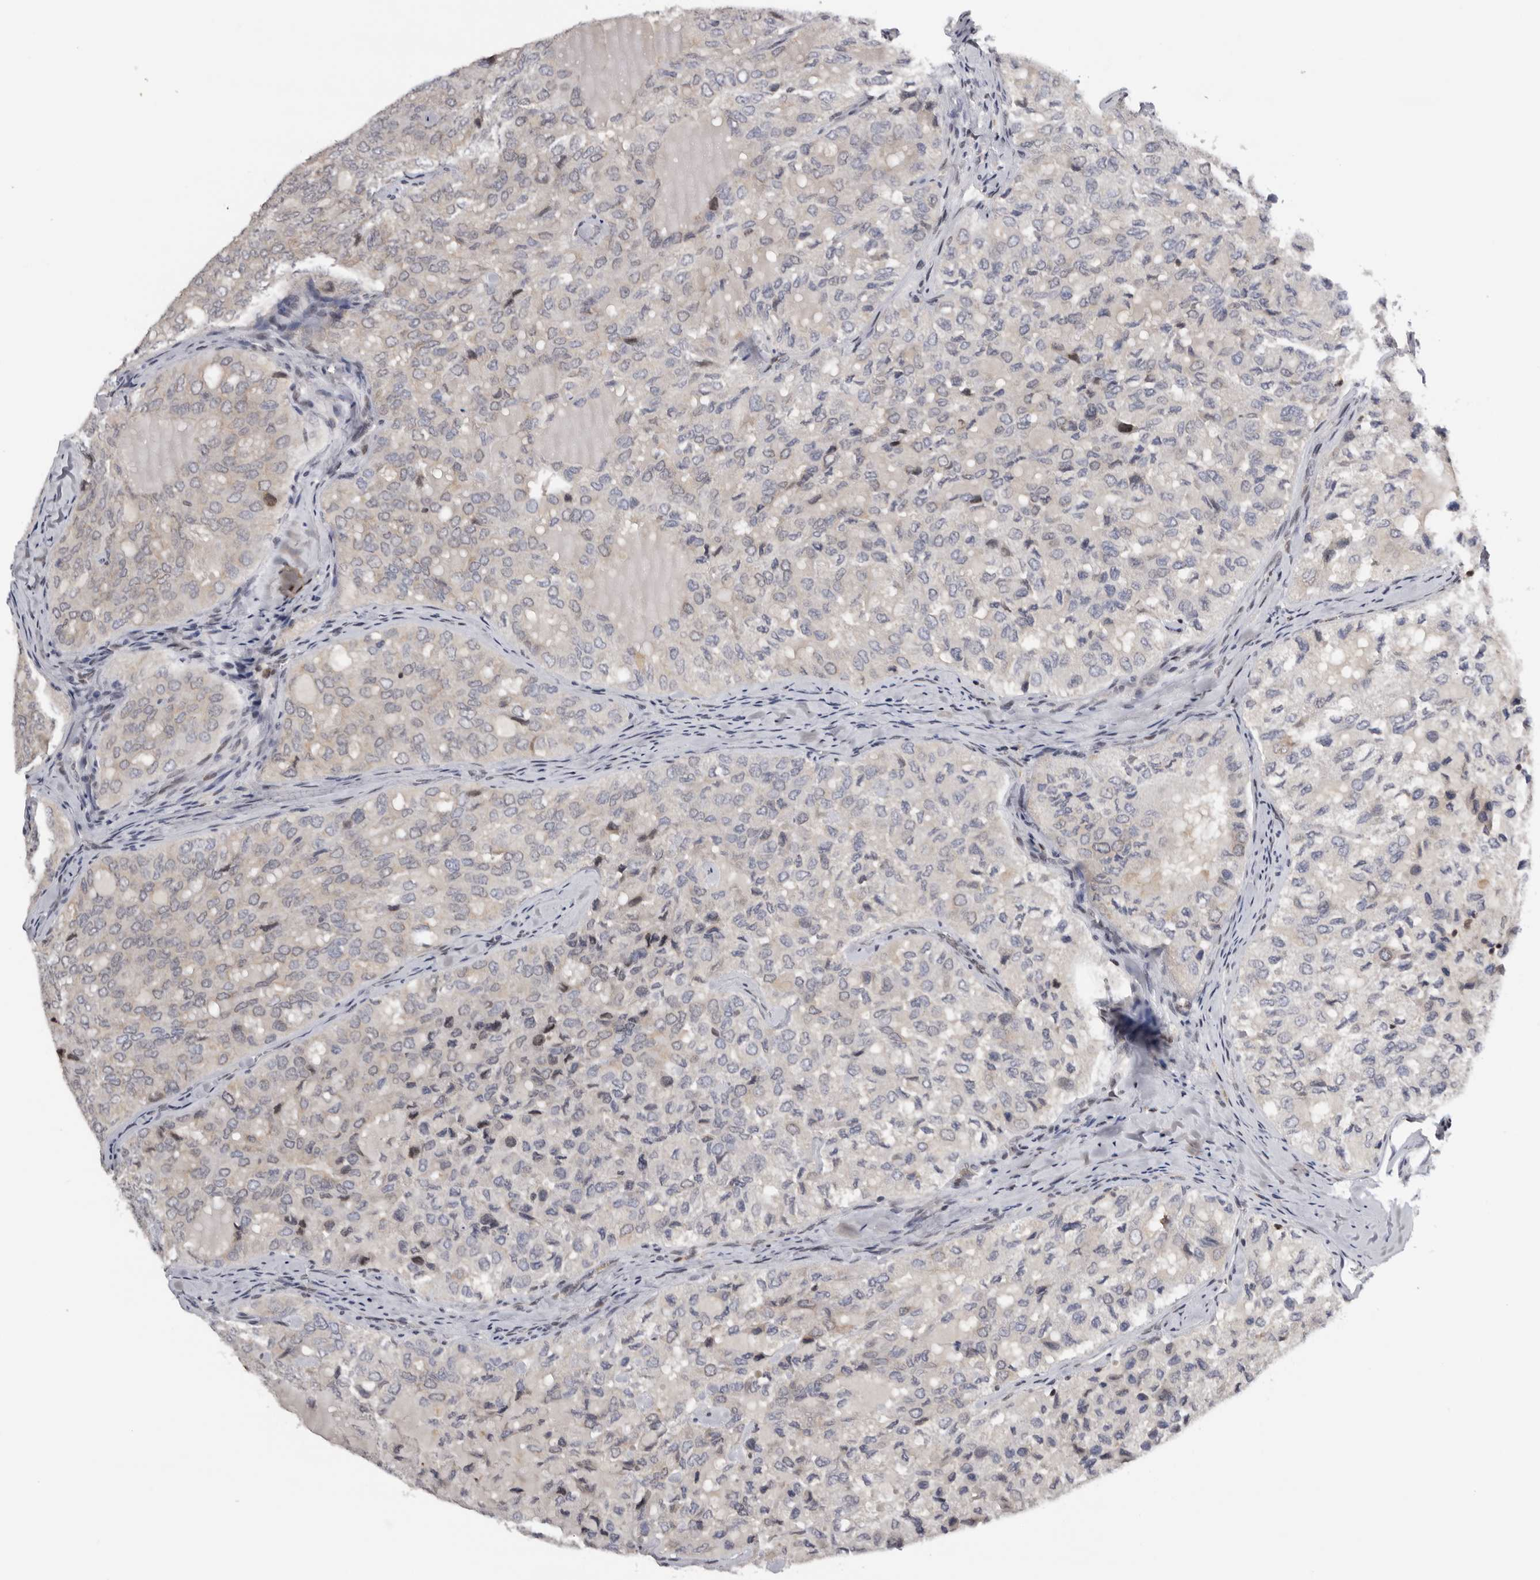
{"staining": {"intensity": "negative", "quantity": "none", "location": "none"}, "tissue": "thyroid cancer", "cell_type": "Tumor cells", "image_type": "cancer", "snomed": [{"axis": "morphology", "description": "Follicular adenoma carcinoma, NOS"}, {"axis": "topography", "description": "Thyroid gland"}], "caption": "Immunohistochemistry (IHC) image of thyroid follicular adenoma carcinoma stained for a protein (brown), which exhibits no expression in tumor cells.", "gene": "KIF2B", "patient": {"sex": "male", "age": 75}}